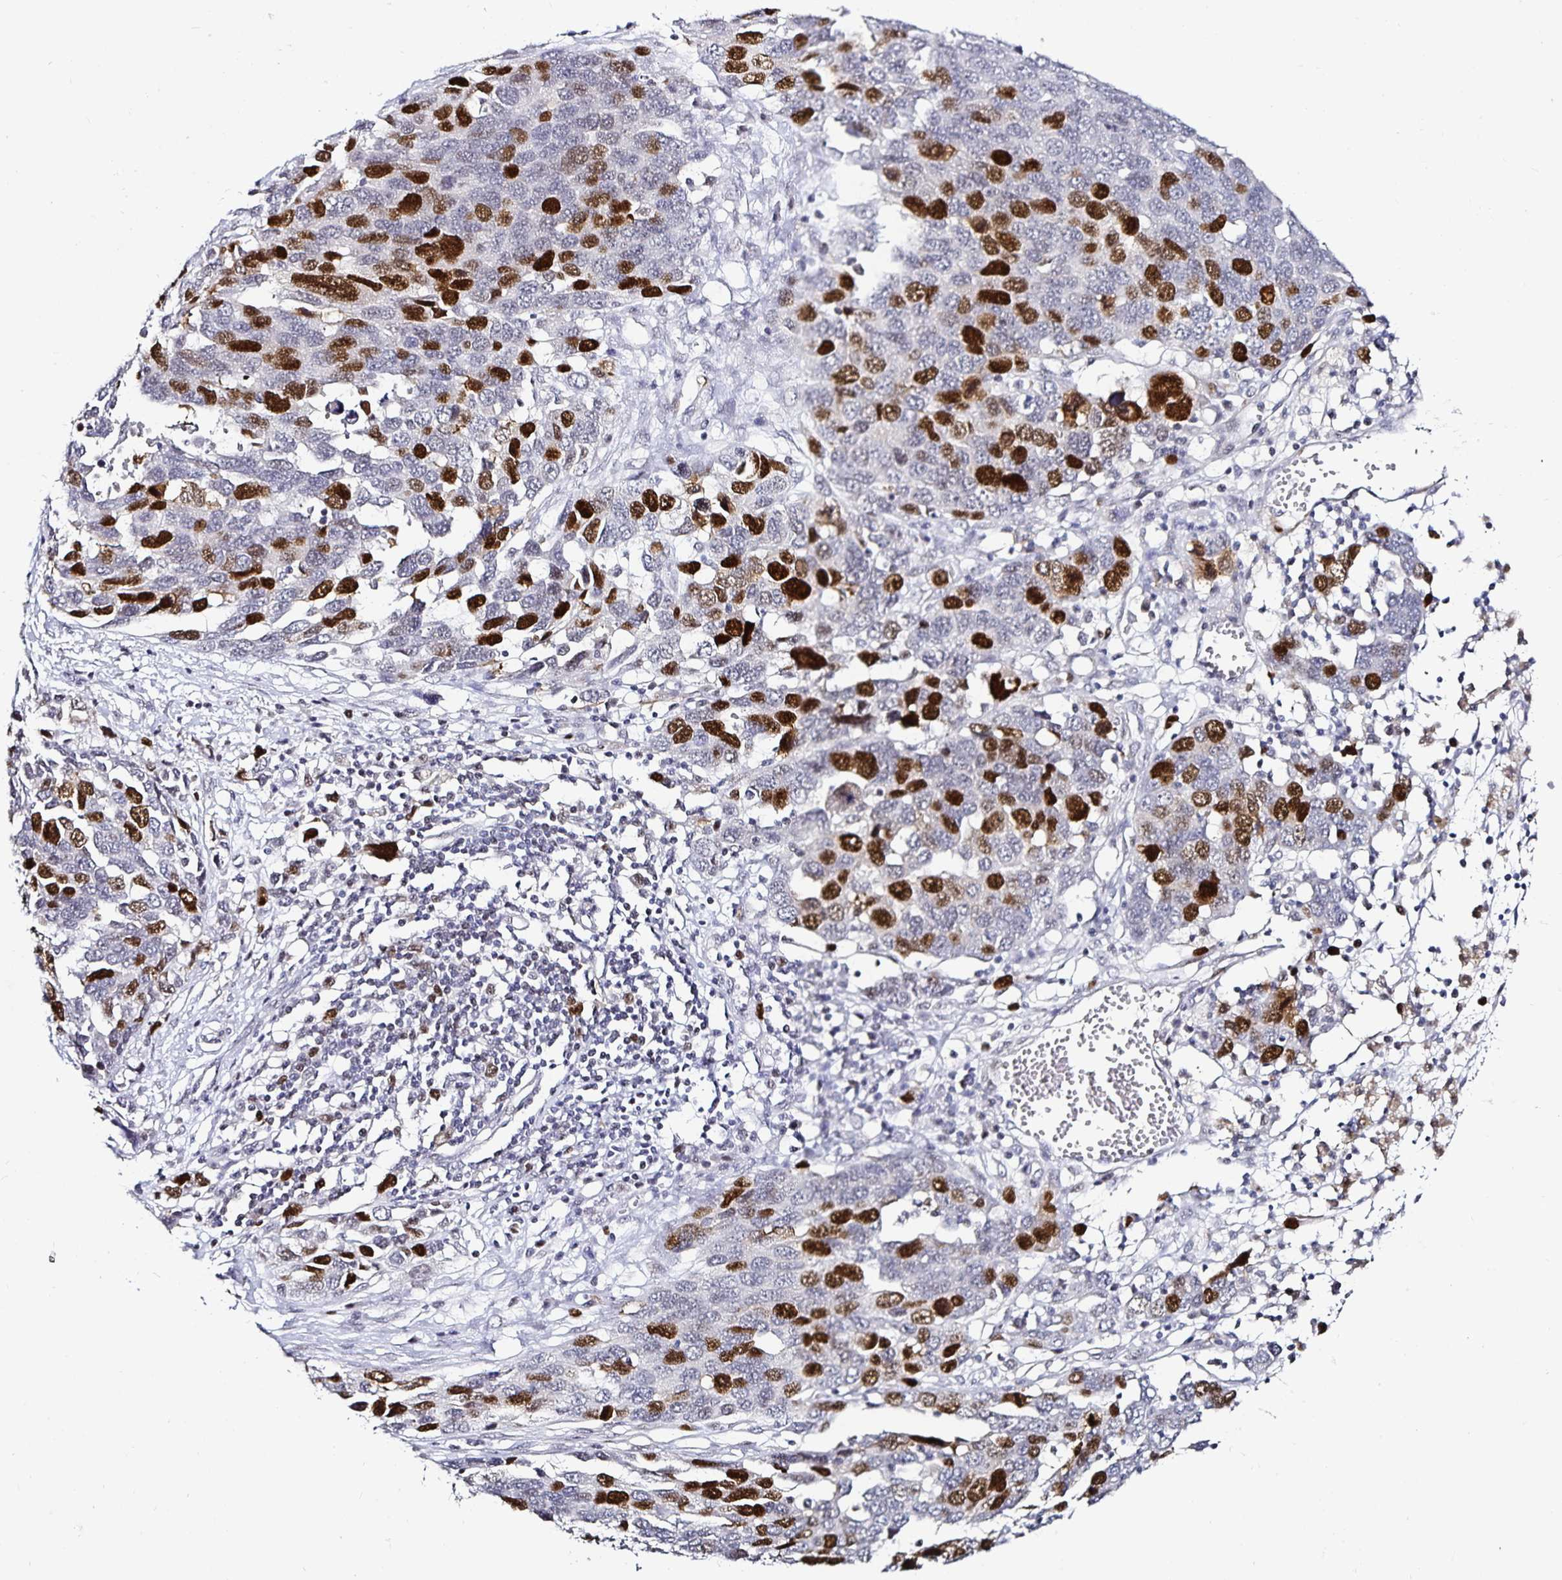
{"staining": {"intensity": "strong", "quantity": "25%-75%", "location": "nuclear"}, "tissue": "ovarian cancer", "cell_type": "Tumor cells", "image_type": "cancer", "snomed": [{"axis": "morphology", "description": "Cystadenocarcinoma, serous, NOS"}, {"axis": "topography", "description": "Ovary"}], "caption": "Immunohistochemistry micrograph of neoplastic tissue: human ovarian cancer (serous cystadenocarcinoma) stained using immunohistochemistry shows high levels of strong protein expression localized specifically in the nuclear of tumor cells, appearing as a nuclear brown color.", "gene": "ANLN", "patient": {"sex": "female", "age": 76}}